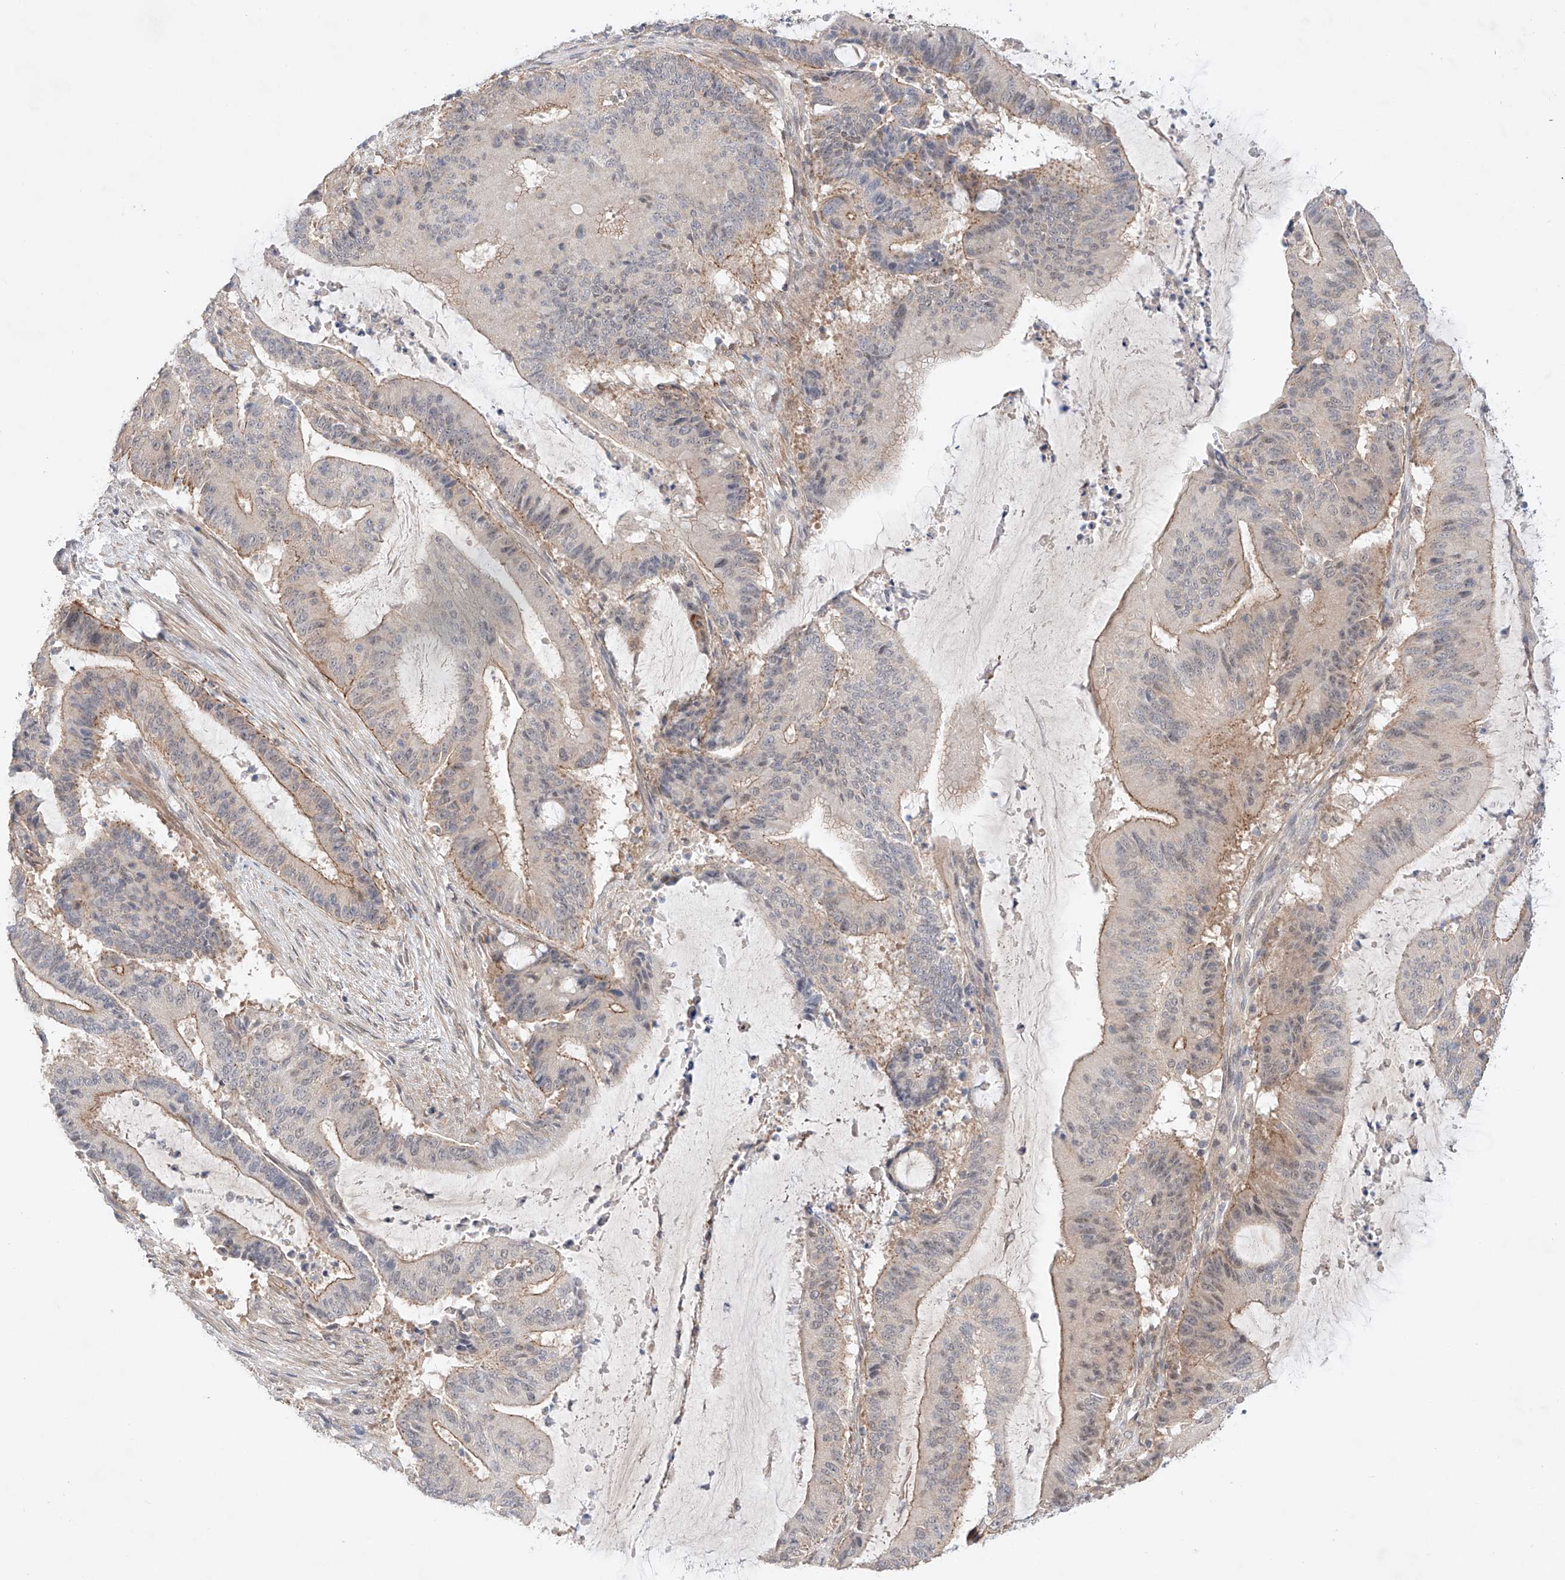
{"staining": {"intensity": "weak", "quantity": "25%-75%", "location": "cytoplasmic/membranous"}, "tissue": "liver cancer", "cell_type": "Tumor cells", "image_type": "cancer", "snomed": [{"axis": "morphology", "description": "Normal tissue, NOS"}, {"axis": "morphology", "description": "Cholangiocarcinoma"}, {"axis": "topography", "description": "Liver"}, {"axis": "topography", "description": "Peripheral nerve tissue"}], "caption": "There is low levels of weak cytoplasmic/membranous positivity in tumor cells of liver cancer, as demonstrated by immunohistochemical staining (brown color).", "gene": "TSR2", "patient": {"sex": "female", "age": 73}}